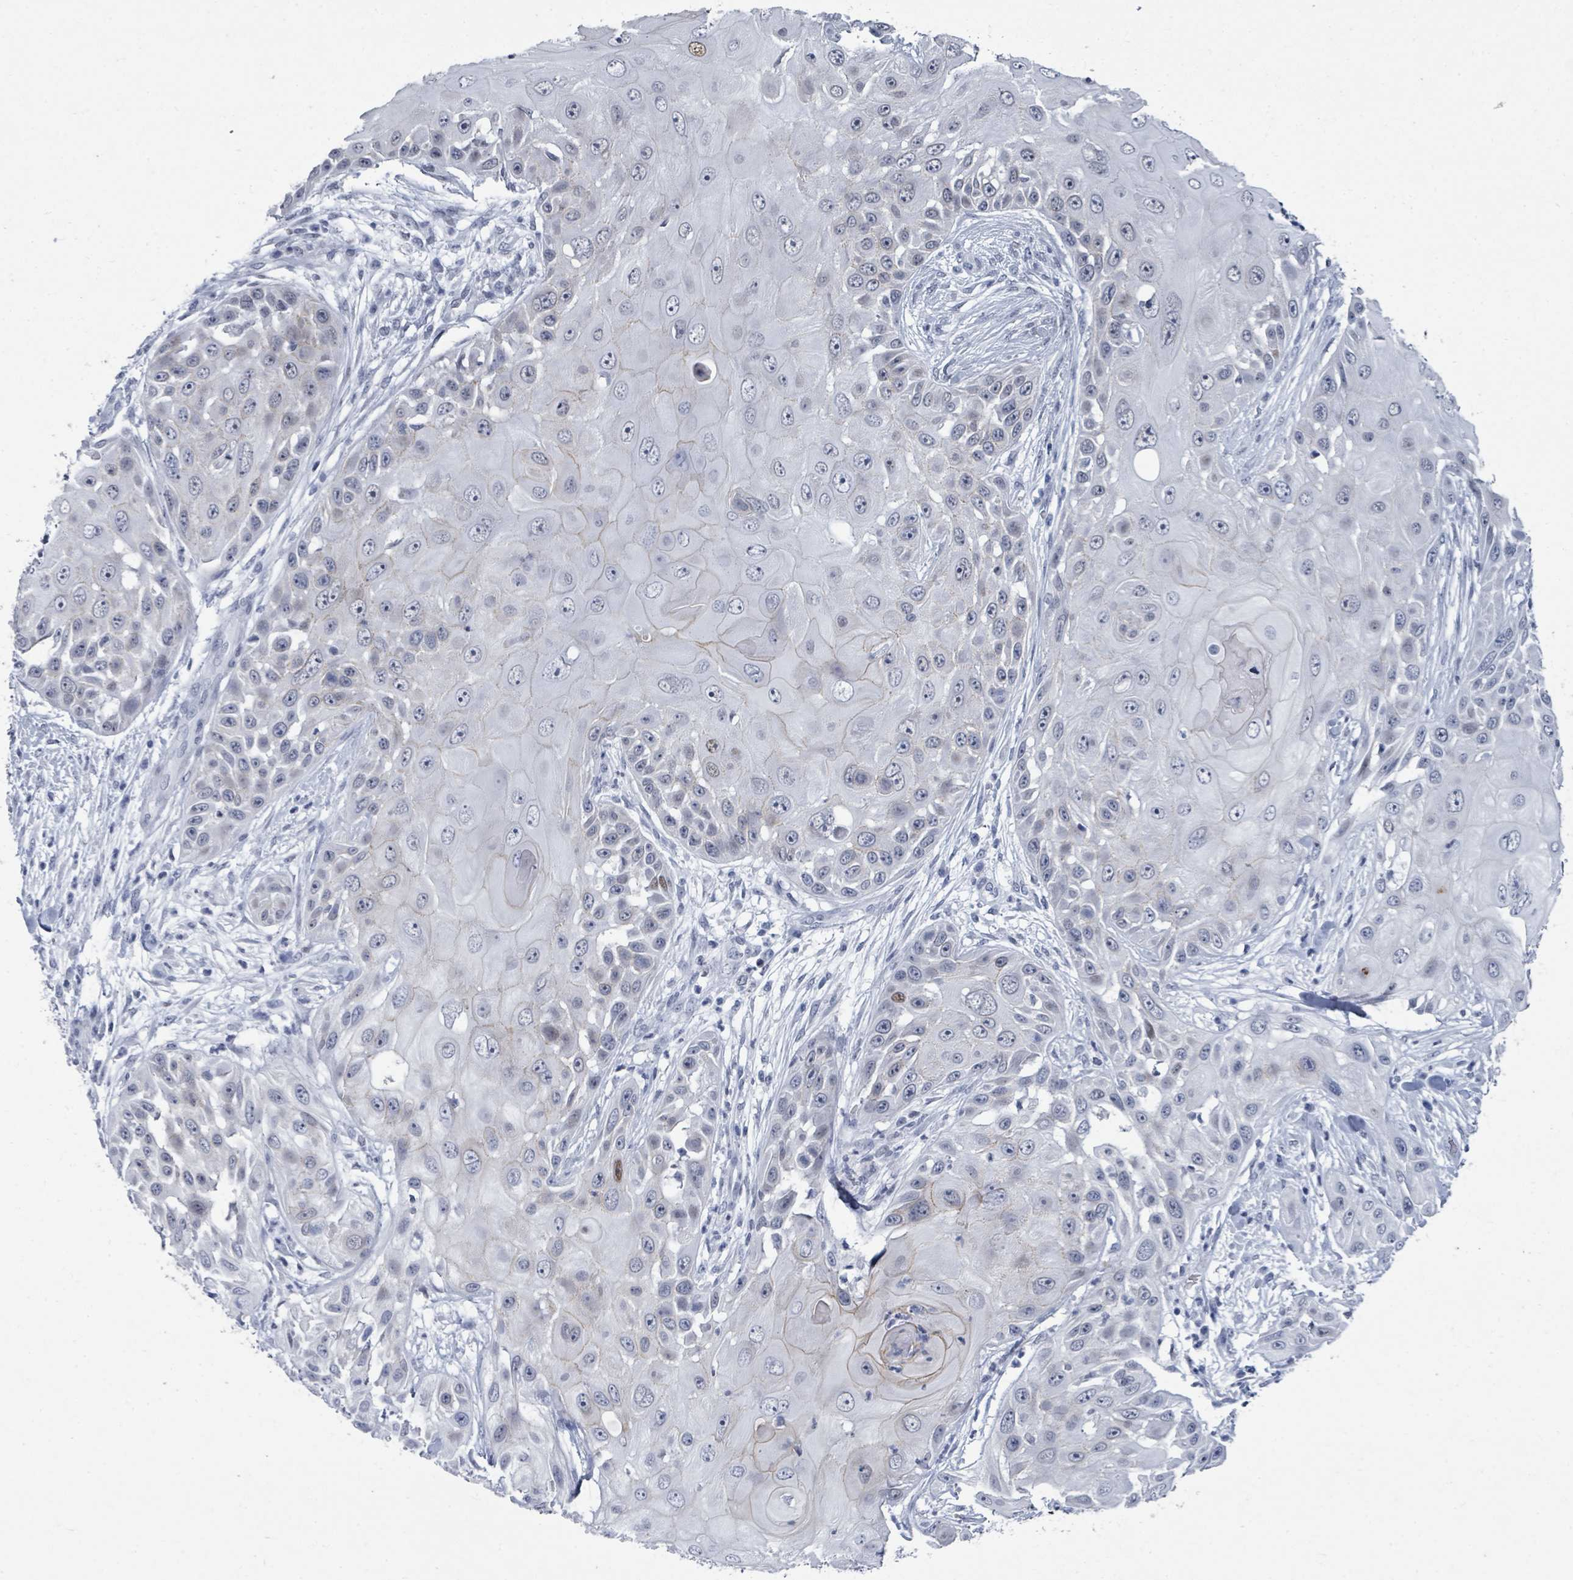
{"staining": {"intensity": "negative", "quantity": "none", "location": "none"}, "tissue": "skin cancer", "cell_type": "Tumor cells", "image_type": "cancer", "snomed": [{"axis": "morphology", "description": "Squamous cell carcinoma, NOS"}, {"axis": "topography", "description": "Skin"}], "caption": "Histopathology image shows no protein positivity in tumor cells of squamous cell carcinoma (skin) tissue.", "gene": "CT45A5", "patient": {"sex": "female", "age": 44}}